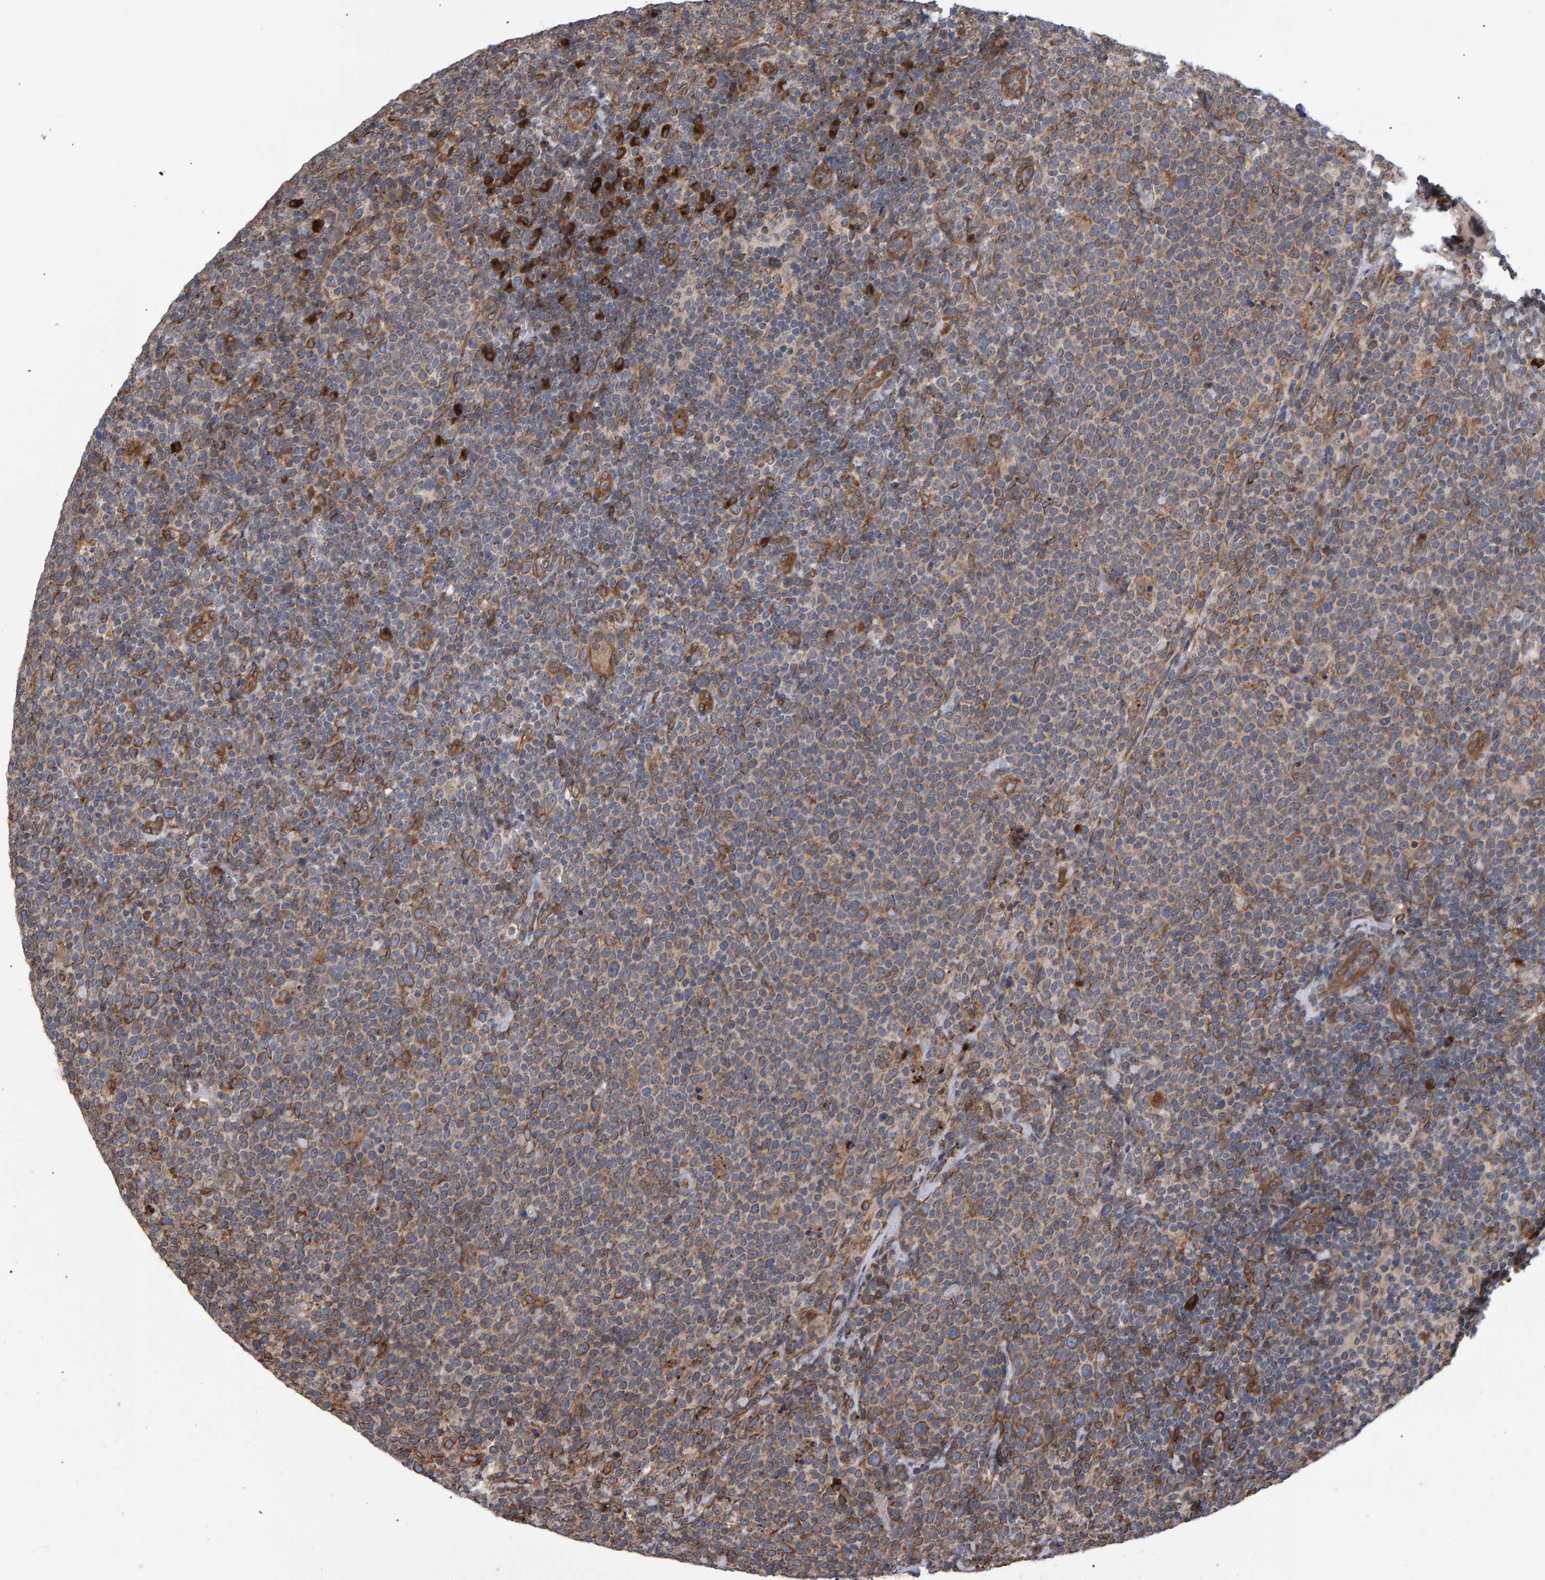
{"staining": {"intensity": "moderate", "quantity": ">75%", "location": "cytoplasmic/membranous"}, "tissue": "lymphoma", "cell_type": "Tumor cells", "image_type": "cancer", "snomed": [{"axis": "morphology", "description": "Malignant lymphoma, non-Hodgkin's type, High grade"}, {"axis": "topography", "description": "Lymph node"}], "caption": "The micrograph demonstrates immunohistochemical staining of high-grade malignant lymphoma, non-Hodgkin's type. There is moderate cytoplasmic/membranous staining is appreciated in approximately >75% of tumor cells. Nuclei are stained in blue.", "gene": "FAM117A", "patient": {"sex": "male", "age": 61}}